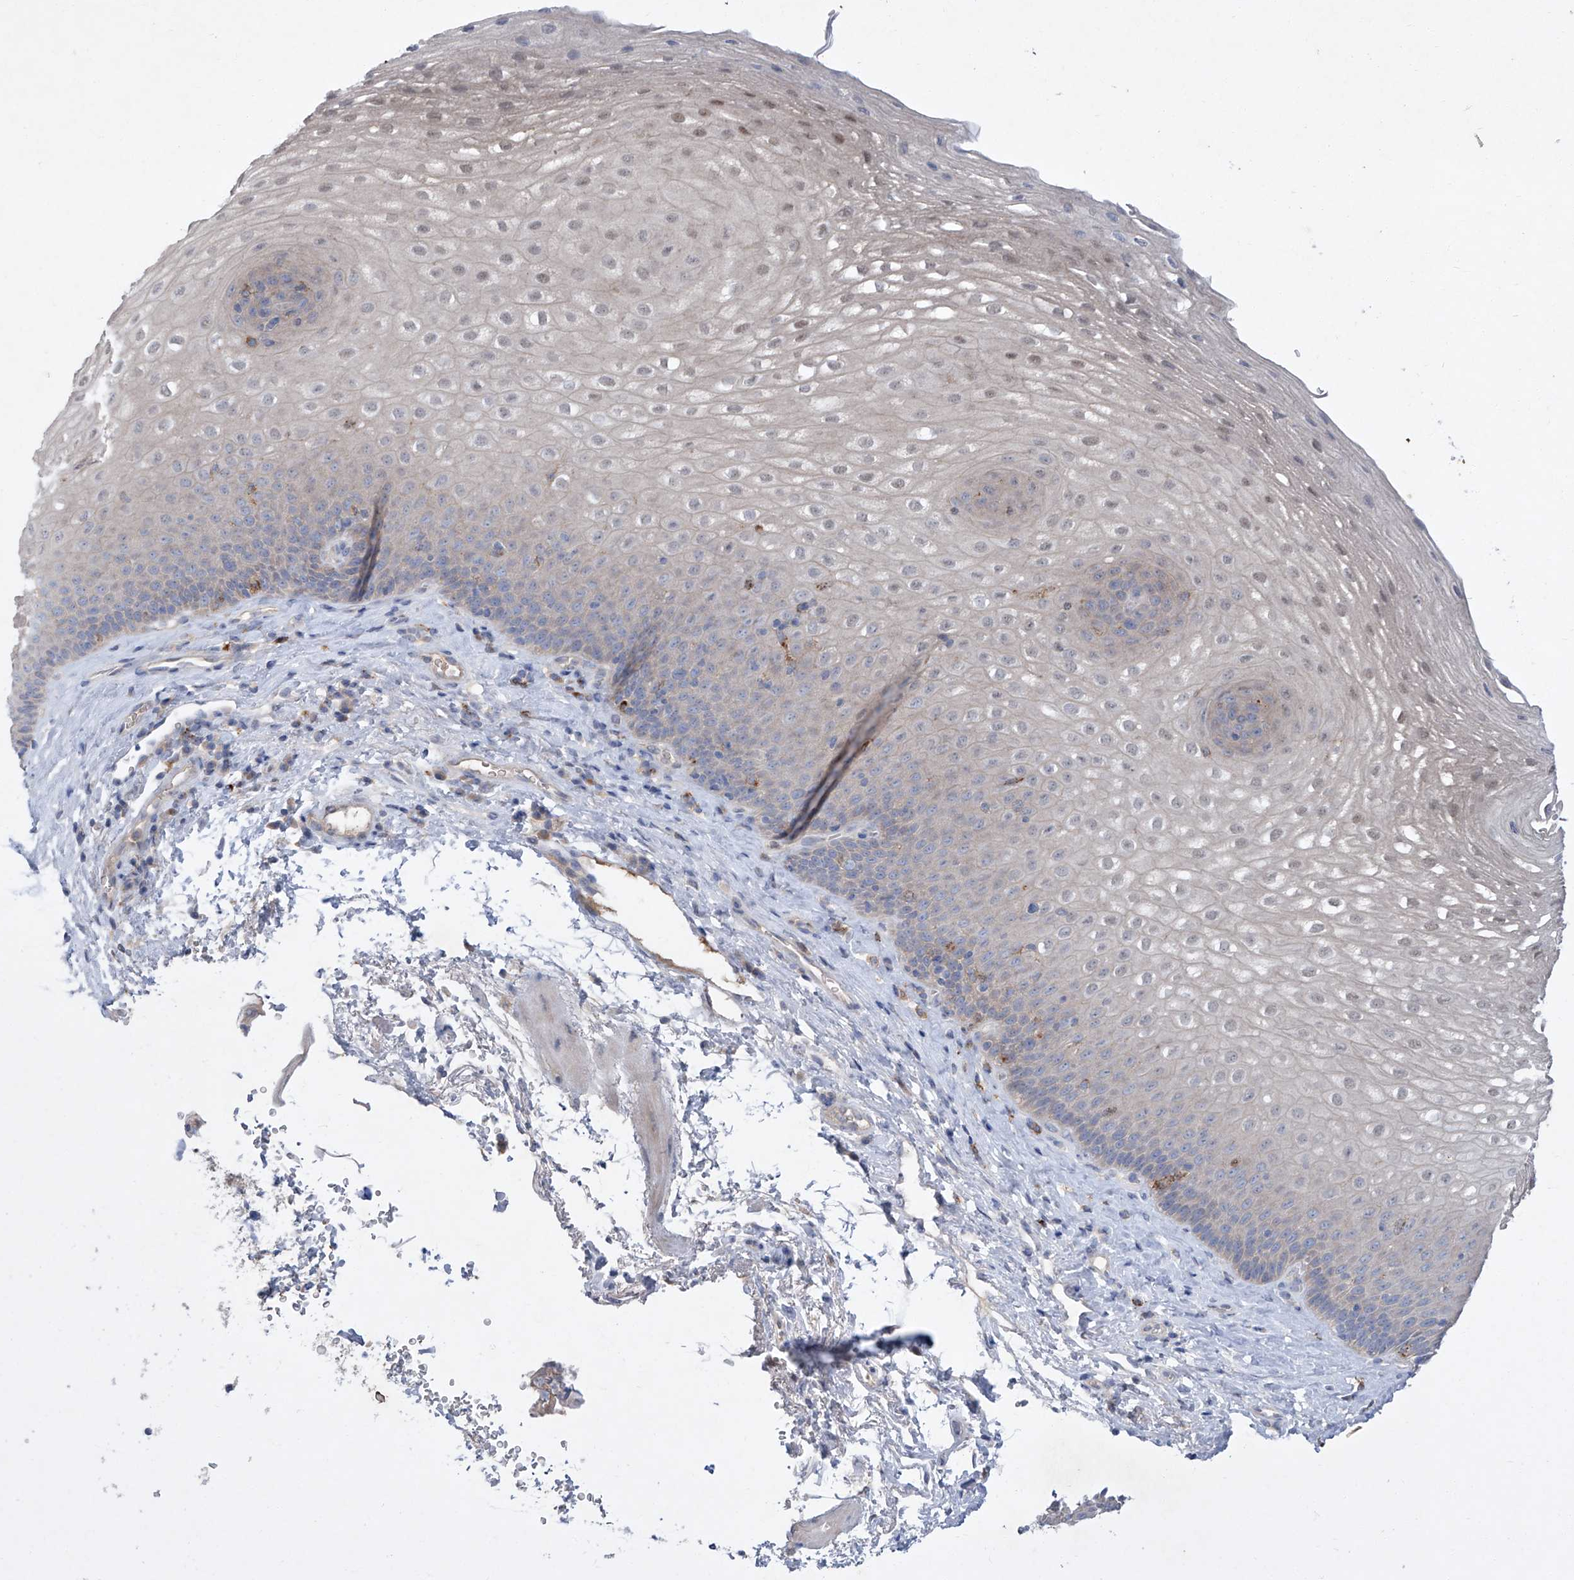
{"staining": {"intensity": "weak", "quantity": "<25%", "location": "nuclear"}, "tissue": "esophagus", "cell_type": "Squamous epithelial cells", "image_type": "normal", "snomed": [{"axis": "morphology", "description": "Normal tissue, NOS"}, {"axis": "topography", "description": "Esophagus"}], "caption": "Immunohistochemistry (IHC) image of unremarkable human esophagus stained for a protein (brown), which shows no expression in squamous epithelial cells.", "gene": "SBK2", "patient": {"sex": "female", "age": 66}}